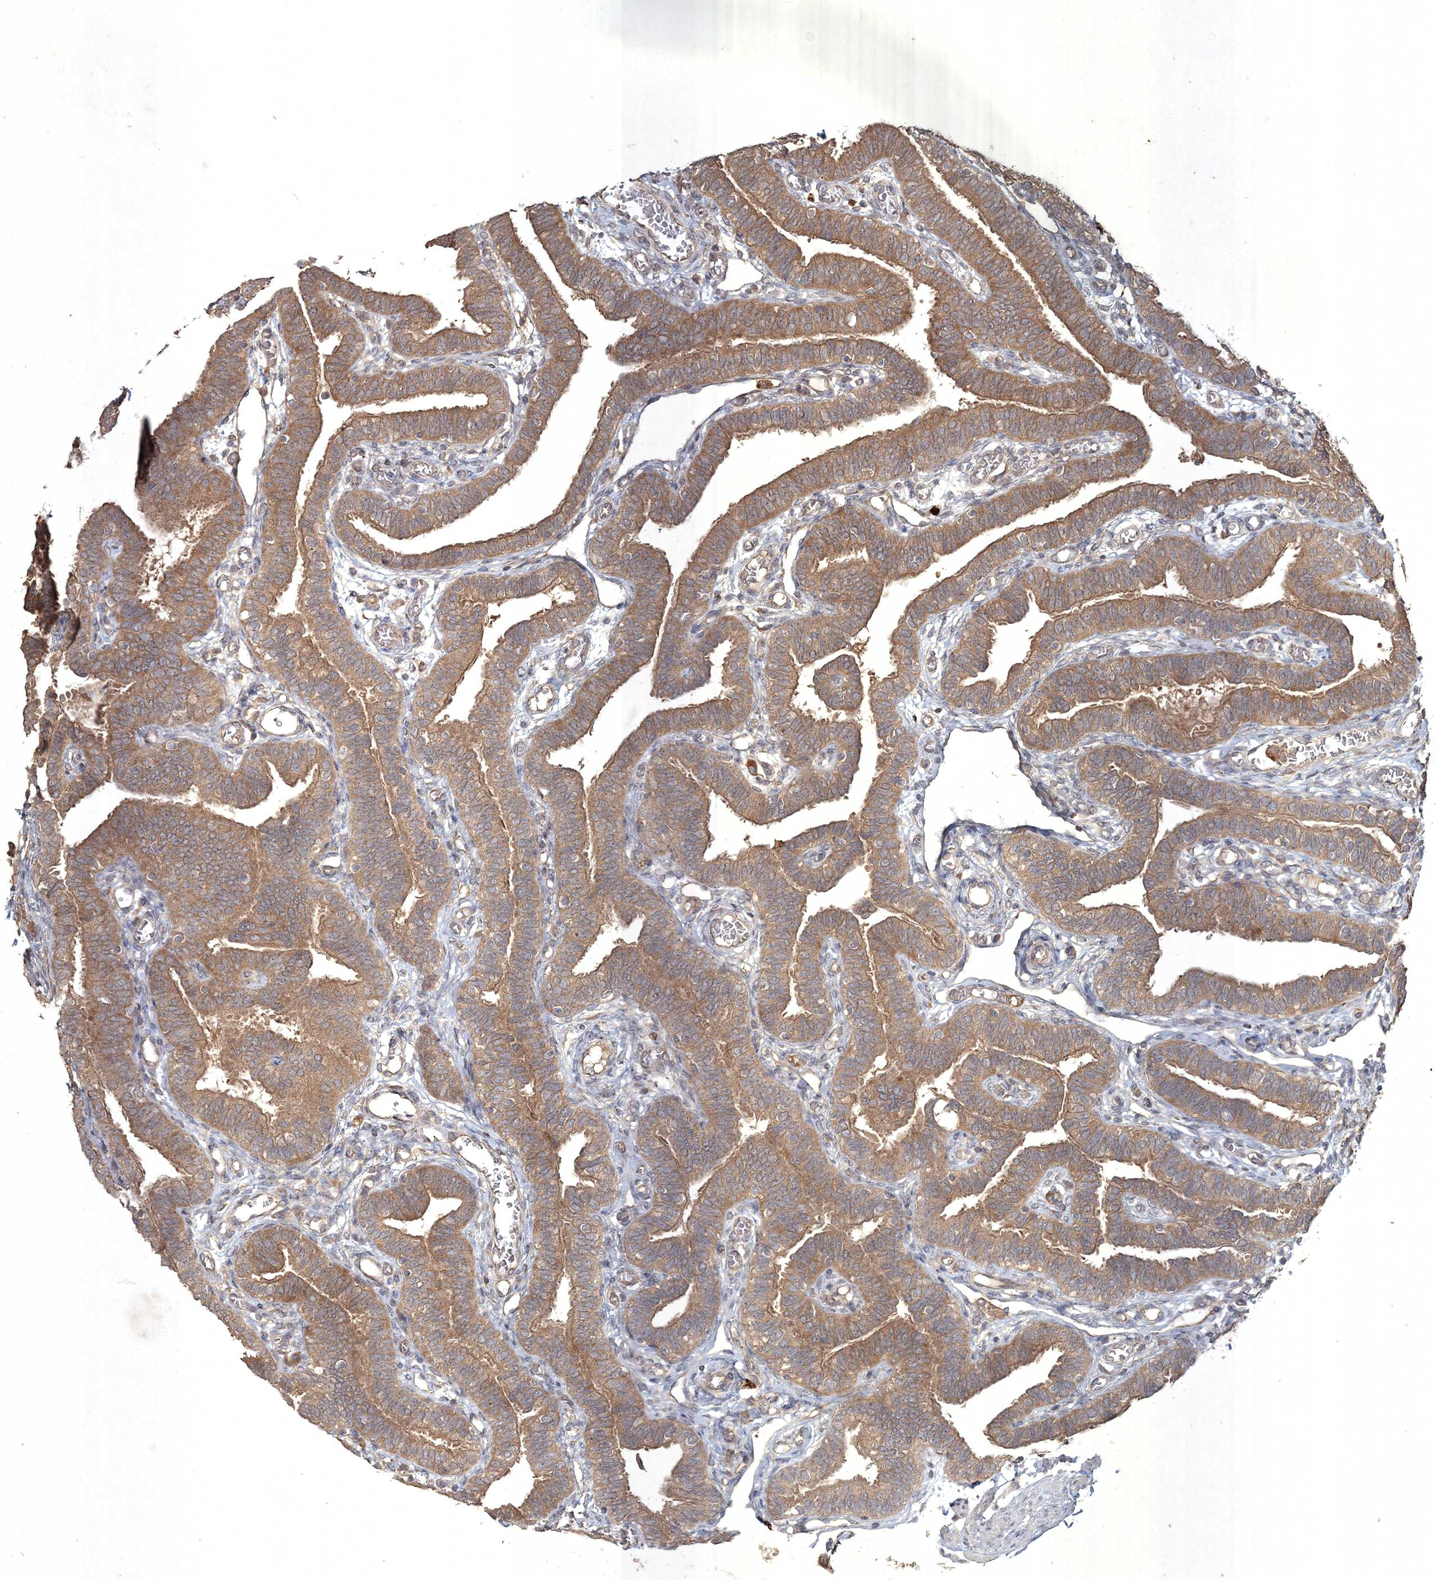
{"staining": {"intensity": "moderate", "quantity": ">75%", "location": "cytoplasmic/membranous"}, "tissue": "fallopian tube", "cell_type": "Glandular cells", "image_type": "normal", "snomed": [{"axis": "morphology", "description": "Normal tissue, NOS"}, {"axis": "topography", "description": "Fallopian tube"}], "caption": "Protein analysis of normal fallopian tube demonstrates moderate cytoplasmic/membranous staining in about >75% of glandular cells.", "gene": "SPRY1", "patient": {"sex": "female", "age": 39}}